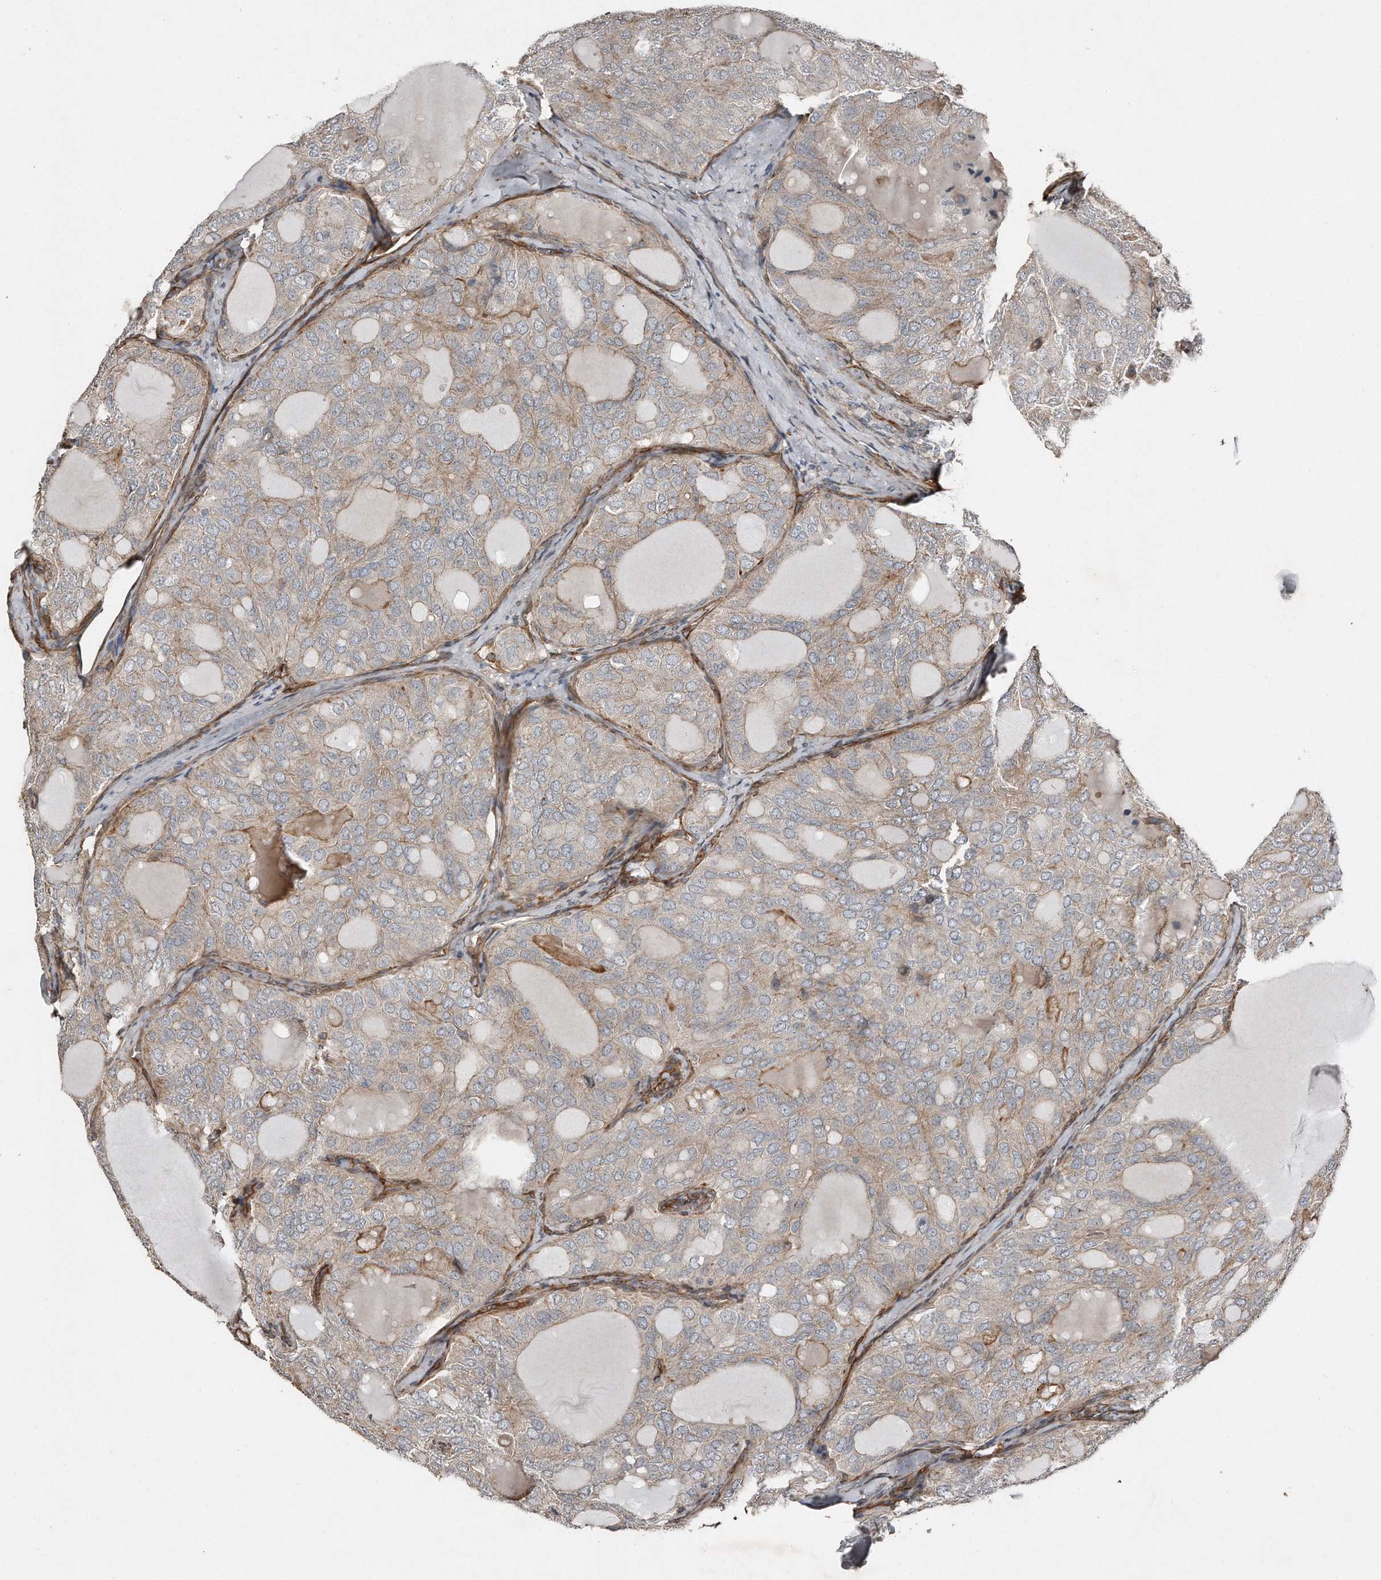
{"staining": {"intensity": "weak", "quantity": "<25%", "location": "cytoplasmic/membranous"}, "tissue": "thyroid cancer", "cell_type": "Tumor cells", "image_type": "cancer", "snomed": [{"axis": "morphology", "description": "Follicular adenoma carcinoma, NOS"}, {"axis": "topography", "description": "Thyroid gland"}], "caption": "A histopathology image of thyroid follicular adenoma carcinoma stained for a protein reveals no brown staining in tumor cells. (DAB immunohistochemistry (IHC) visualized using brightfield microscopy, high magnification).", "gene": "SNAP47", "patient": {"sex": "male", "age": 75}}